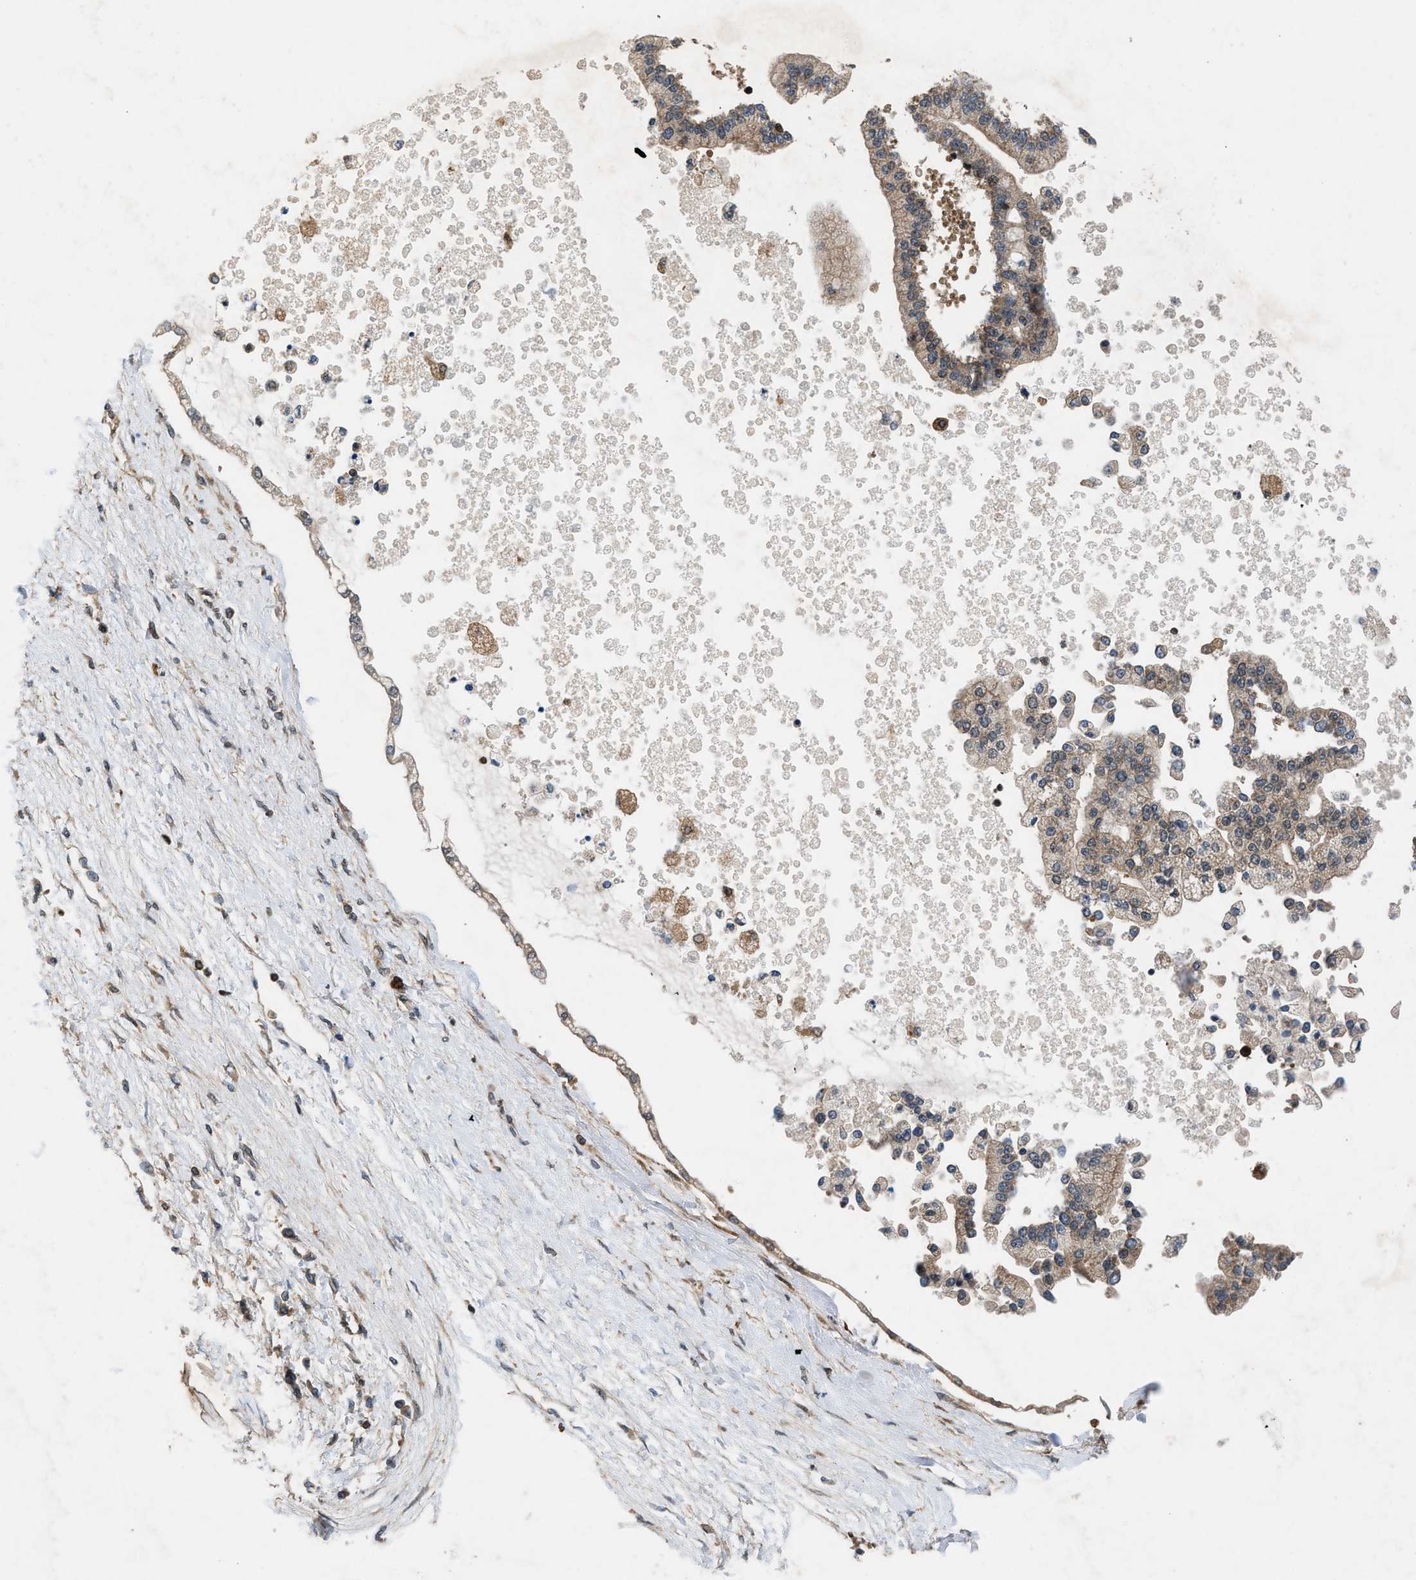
{"staining": {"intensity": "weak", "quantity": ">75%", "location": "cytoplasmic/membranous"}, "tissue": "liver cancer", "cell_type": "Tumor cells", "image_type": "cancer", "snomed": [{"axis": "morphology", "description": "Cholangiocarcinoma"}, {"axis": "topography", "description": "Liver"}], "caption": "IHC of cholangiocarcinoma (liver) demonstrates low levels of weak cytoplasmic/membranous staining in approximately >75% of tumor cells.", "gene": "OXSR1", "patient": {"sex": "male", "age": 50}}